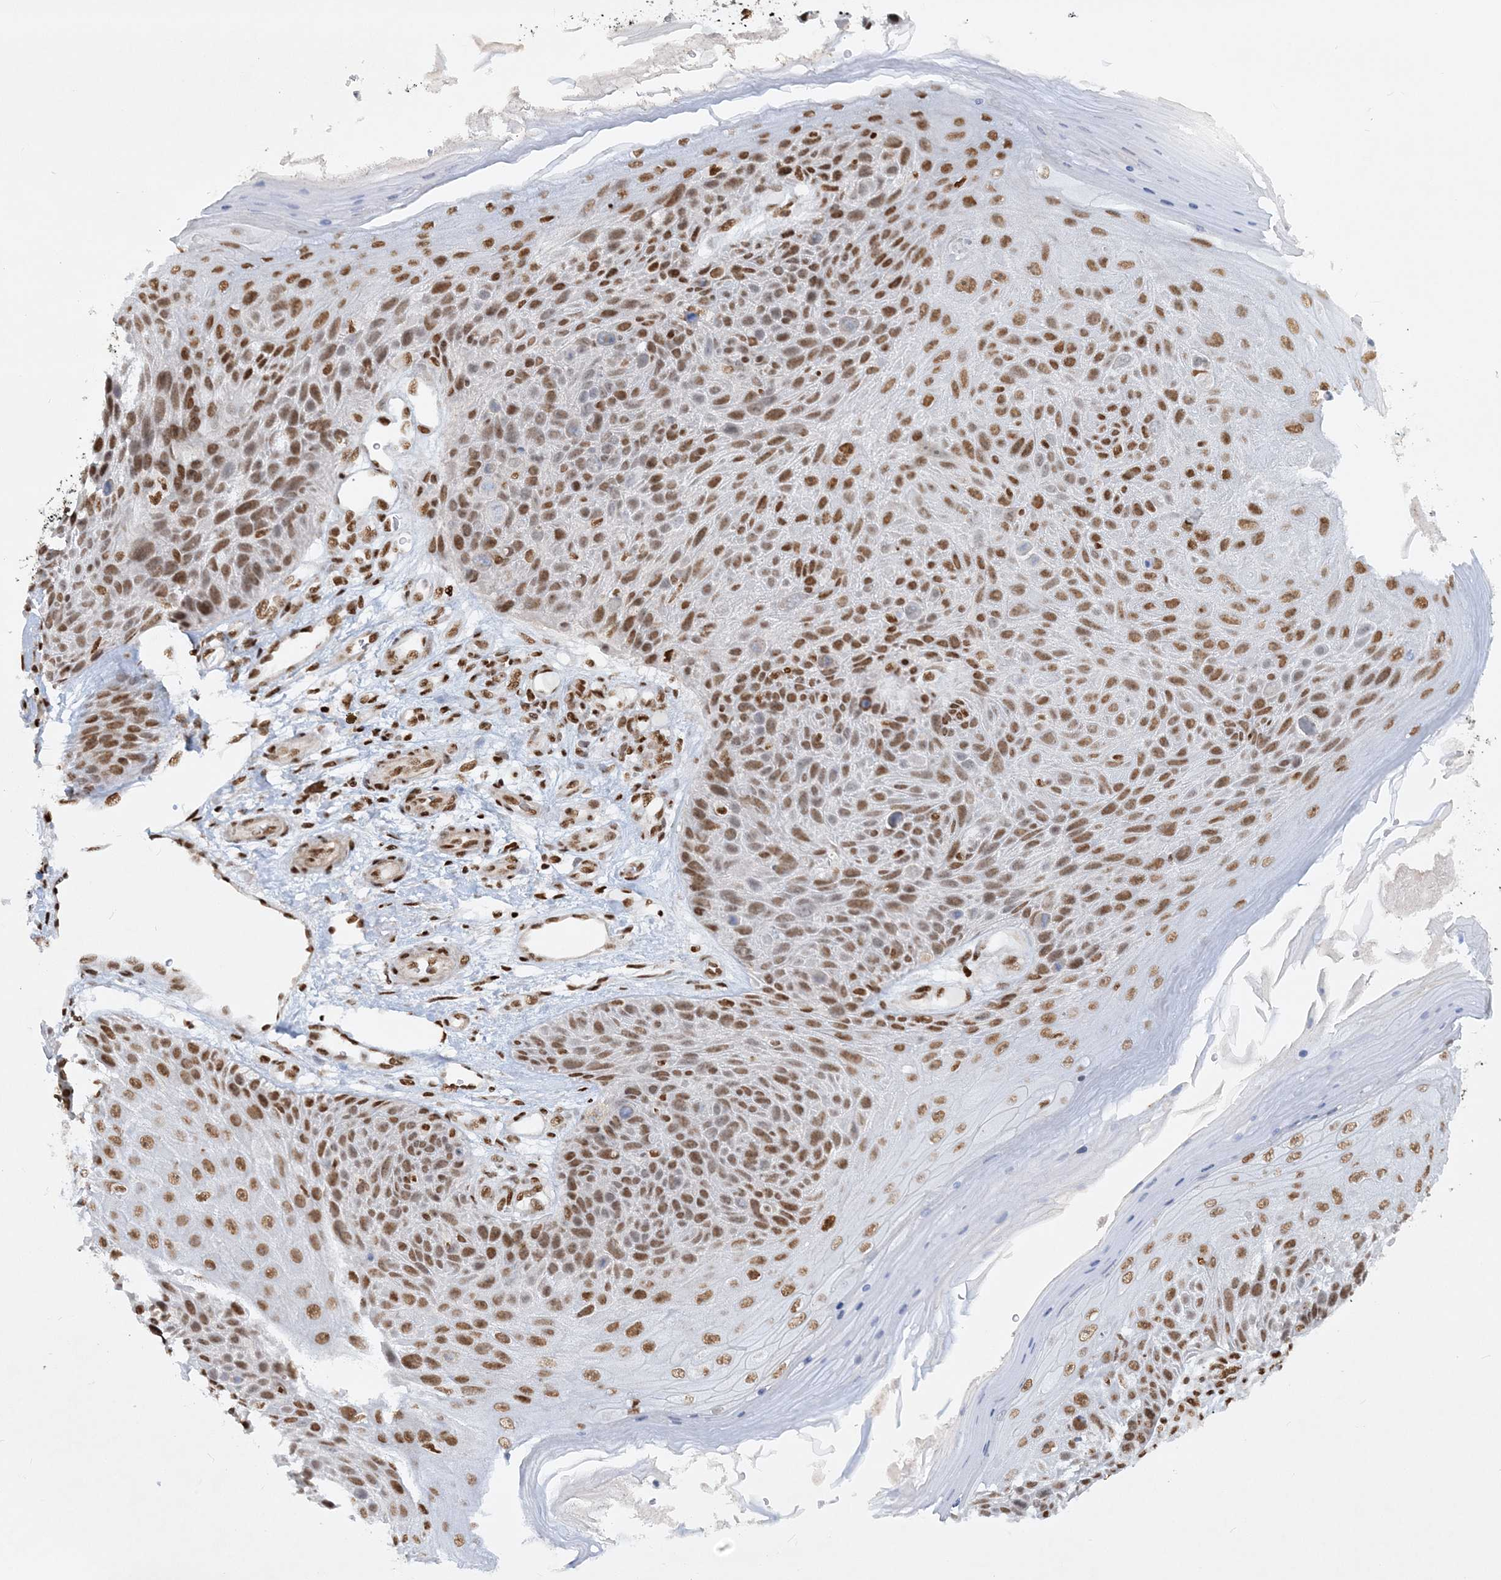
{"staining": {"intensity": "moderate", "quantity": ">75%", "location": "nuclear"}, "tissue": "skin cancer", "cell_type": "Tumor cells", "image_type": "cancer", "snomed": [{"axis": "morphology", "description": "Squamous cell carcinoma, NOS"}, {"axis": "topography", "description": "Skin"}], "caption": "Immunohistochemistry (IHC) micrograph of neoplastic tissue: skin cancer (squamous cell carcinoma) stained using immunohistochemistry exhibits medium levels of moderate protein expression localized specifically in the nuclear of tumor cells, appearing as a nuclear brown color.", "gene": "DELE1", "patient": {"sex": "female", "age": 88}}